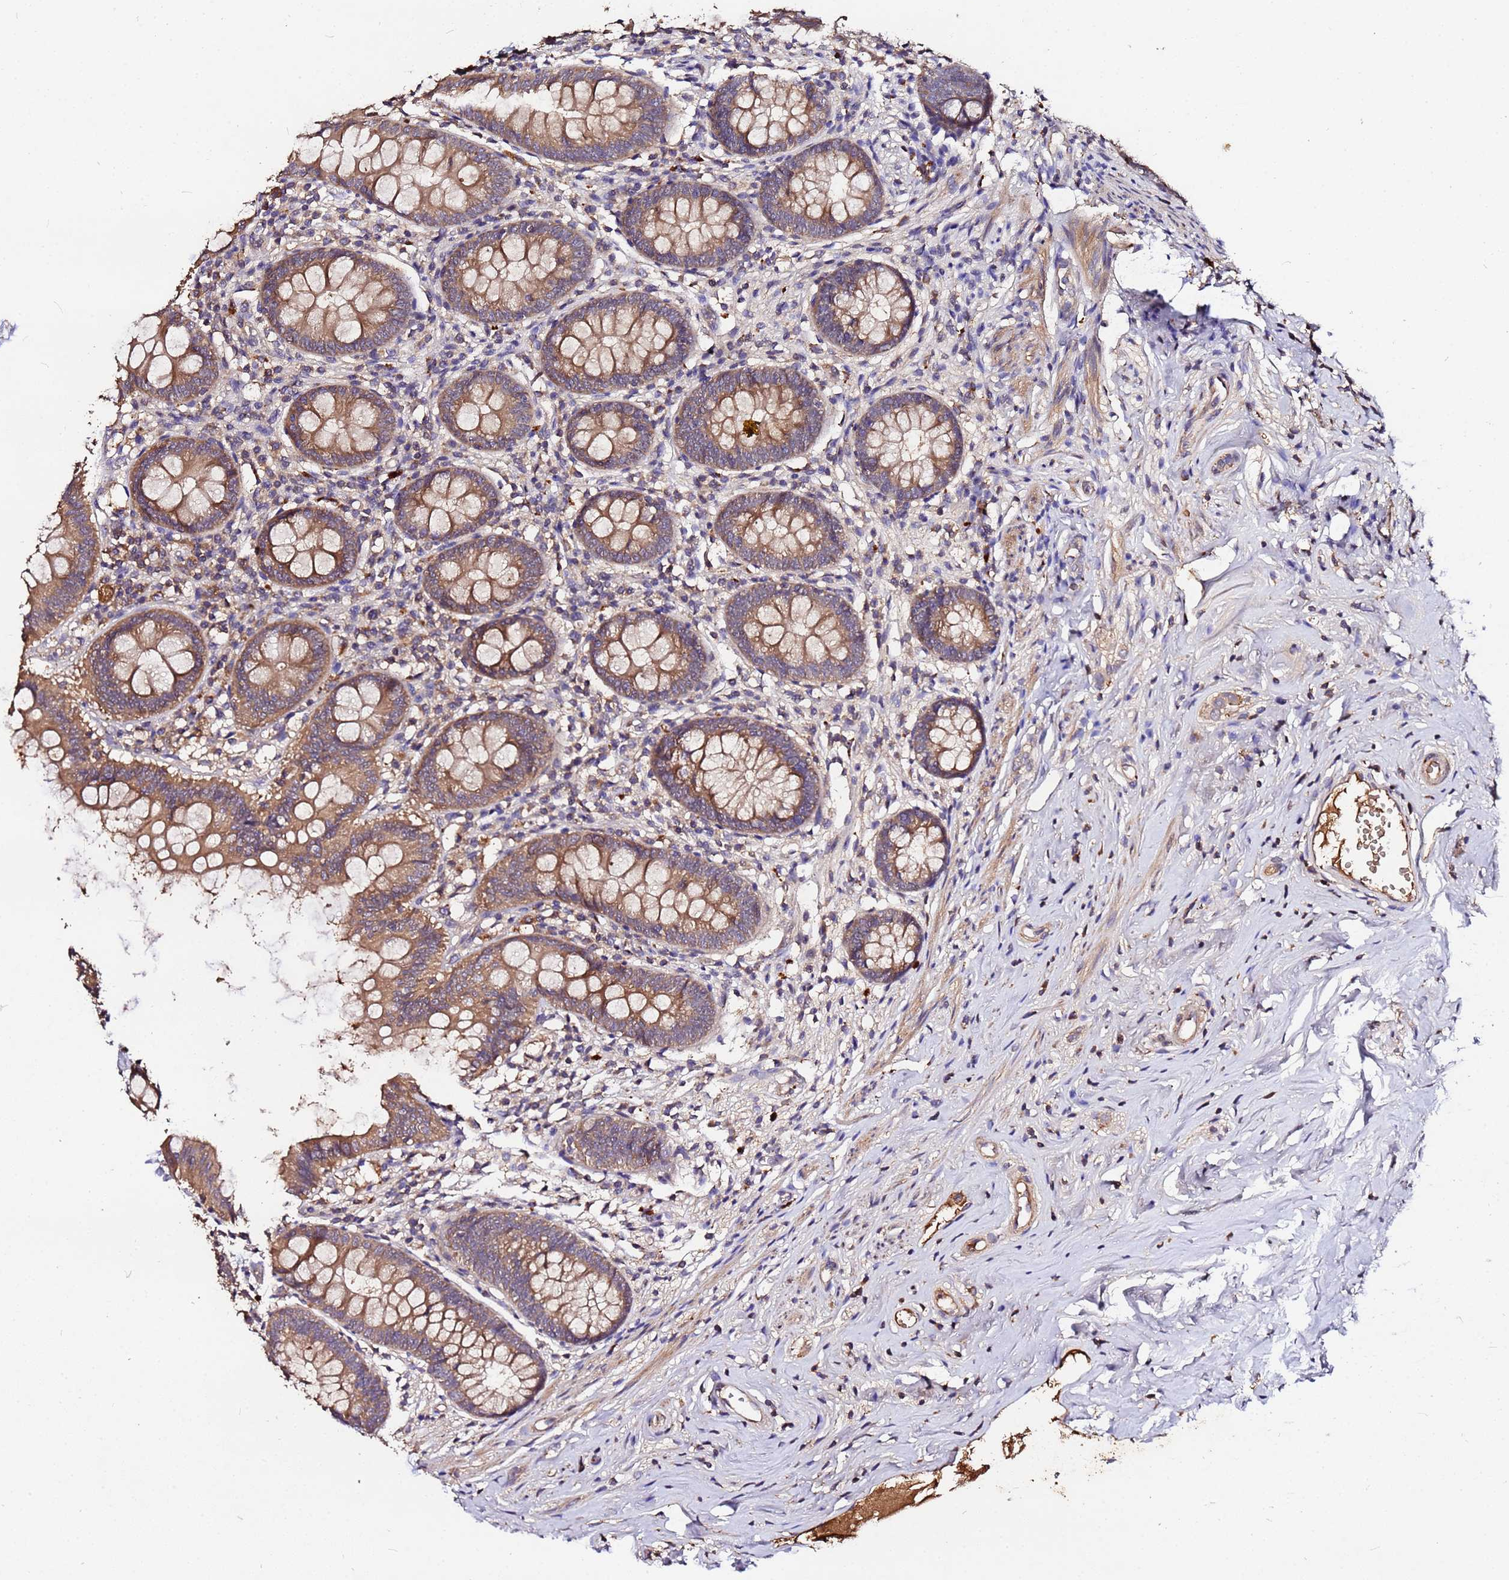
{"staining": {"intensity": "moderate", "quantity": ">75%", "location": "cytoplasmic/membranous"}, "tissue": "appendix", "cell_type": "Glandular cells", "image_type": "normal", "snomed": [{"axis": "morphology", "description": "Normal tissue, NOS"}, {"axis": "topography", "description": "Appendix"}], "caption": "Protein expression by immunohistochemistry (IHC) exhibits moderate cytoplasmic/membranous positivity in approximately >75% of glandular cells in normal appendix.", "gene": "MTERF1", "patient": {"sex": "female", "age": 51}}